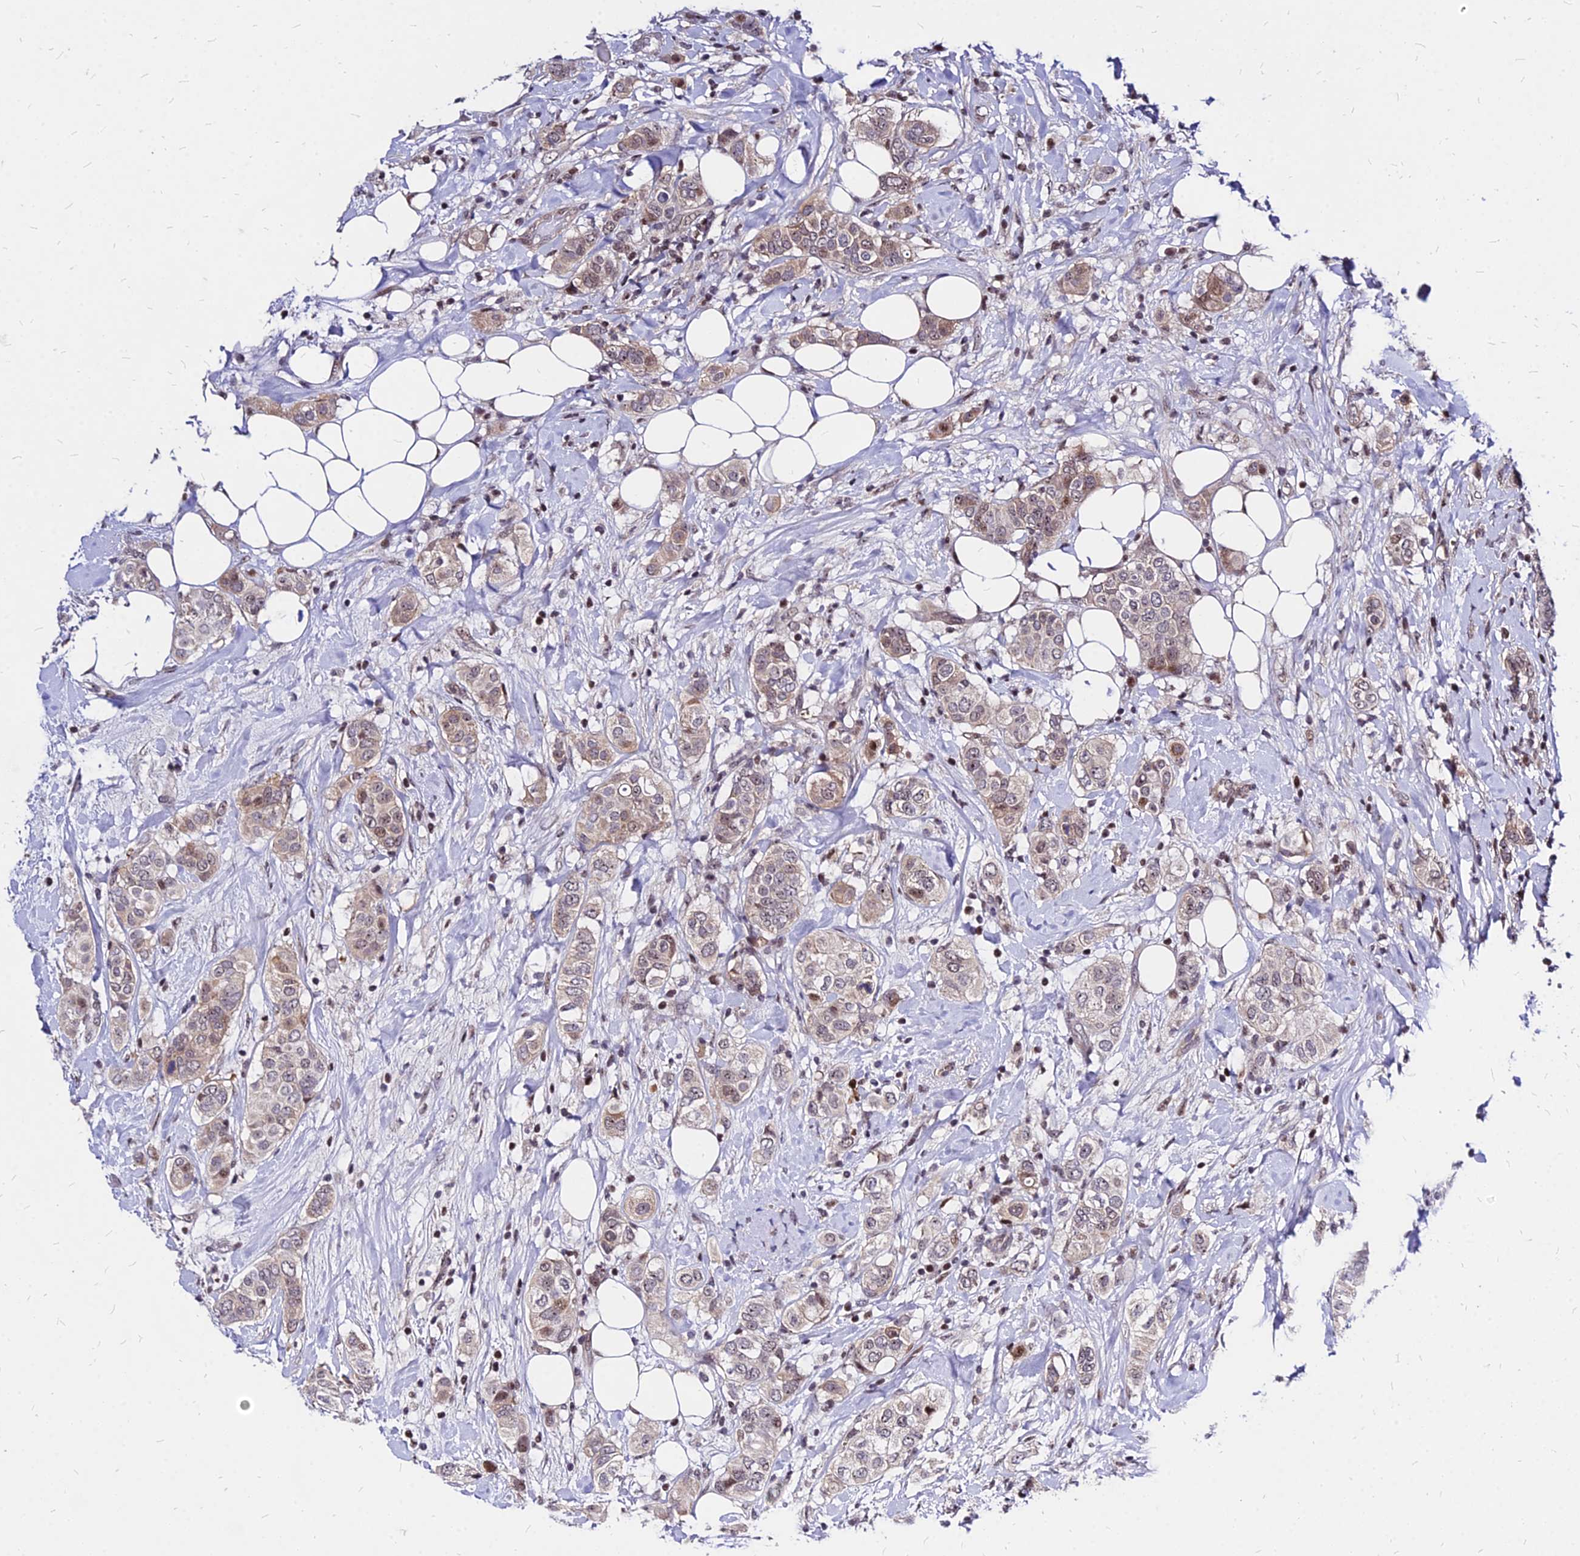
{"staining": {"intensity": "weak", "quantity": "25%-75%", "location": "cytoplasmic/membranous,nuclear"}, "tissue": "breast cancer", "cell_type": "Tumor cells", "image_type": "cancer", "snomed": [{"axis": "morphology", "description": "Lobular carcinoma"}, {"axis": "topography", "description": "Breast"}], "caption": "Immunohistochemistry of human breast cancer (lobular carcinoma) demonstrates low levels of weak cytoplasmic/membranous and nuclear positivity in approximately 25%-75% of tumor cells. Ihc stains the protein in brown and the nuclei are stained blue.", "gene": "DDX55", "patient": {"sex": "female", "age": 51}}